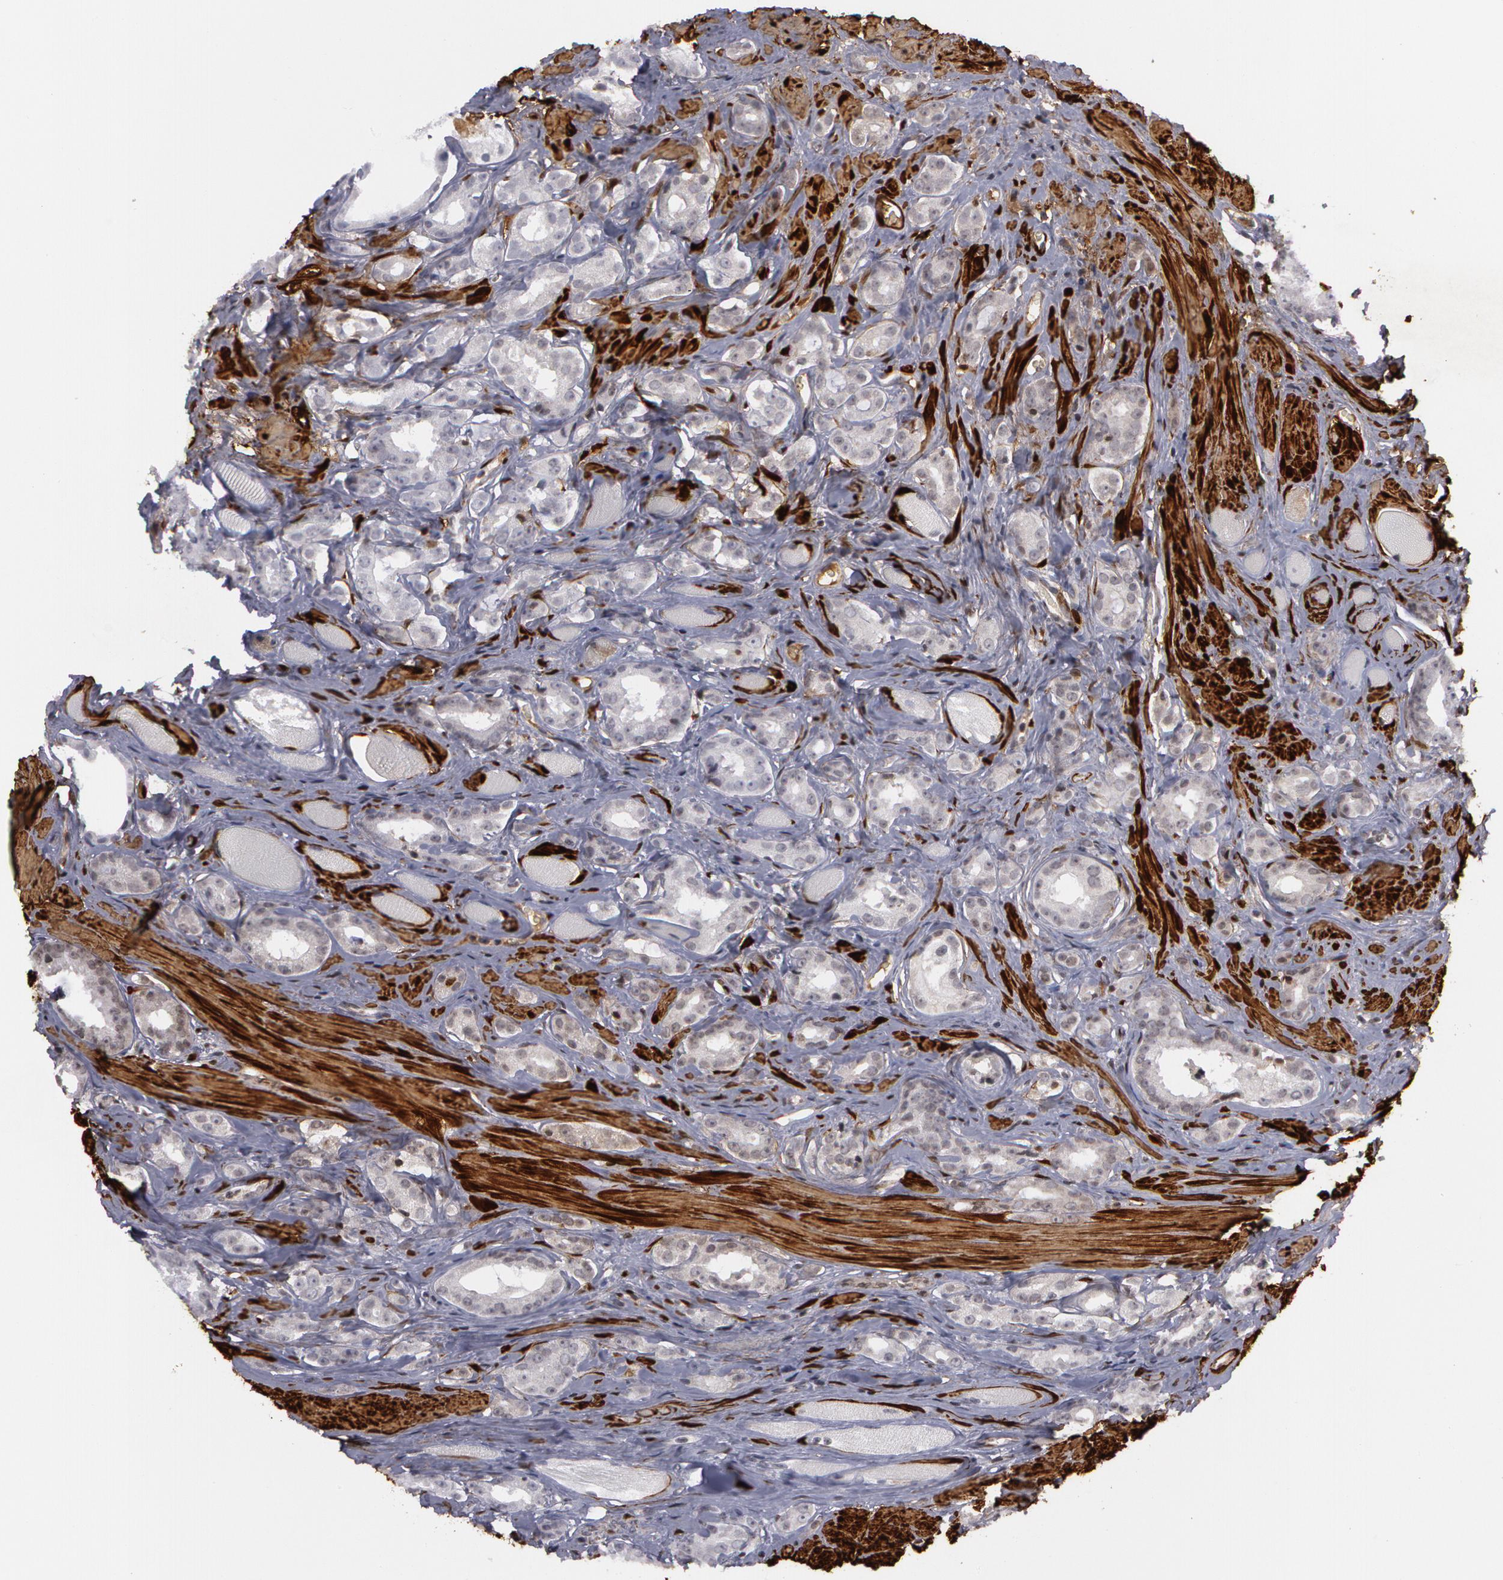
{"staining": {"intensity": "weak", "quantity": "25%-75%", "location": "cytoplasmic/membranous"}, "tissue": "prostate cancer", "cell_type": "Tumor cells", "image_type": "cancer", "snomed": [{"axis": "morphology", "description": "Adenocarcinoma, Medium grade"}, {"axis": "topography", "description": "Prostate"}], "caption": "Prostate cancer tissue displays weak cytoplasmic/membranous positivity in approximately 25%-75% of tumor cells, visualized by immunohistochemistry.", "gene": "TAGLN", "patient": {"sex": "male", "age": 53}}